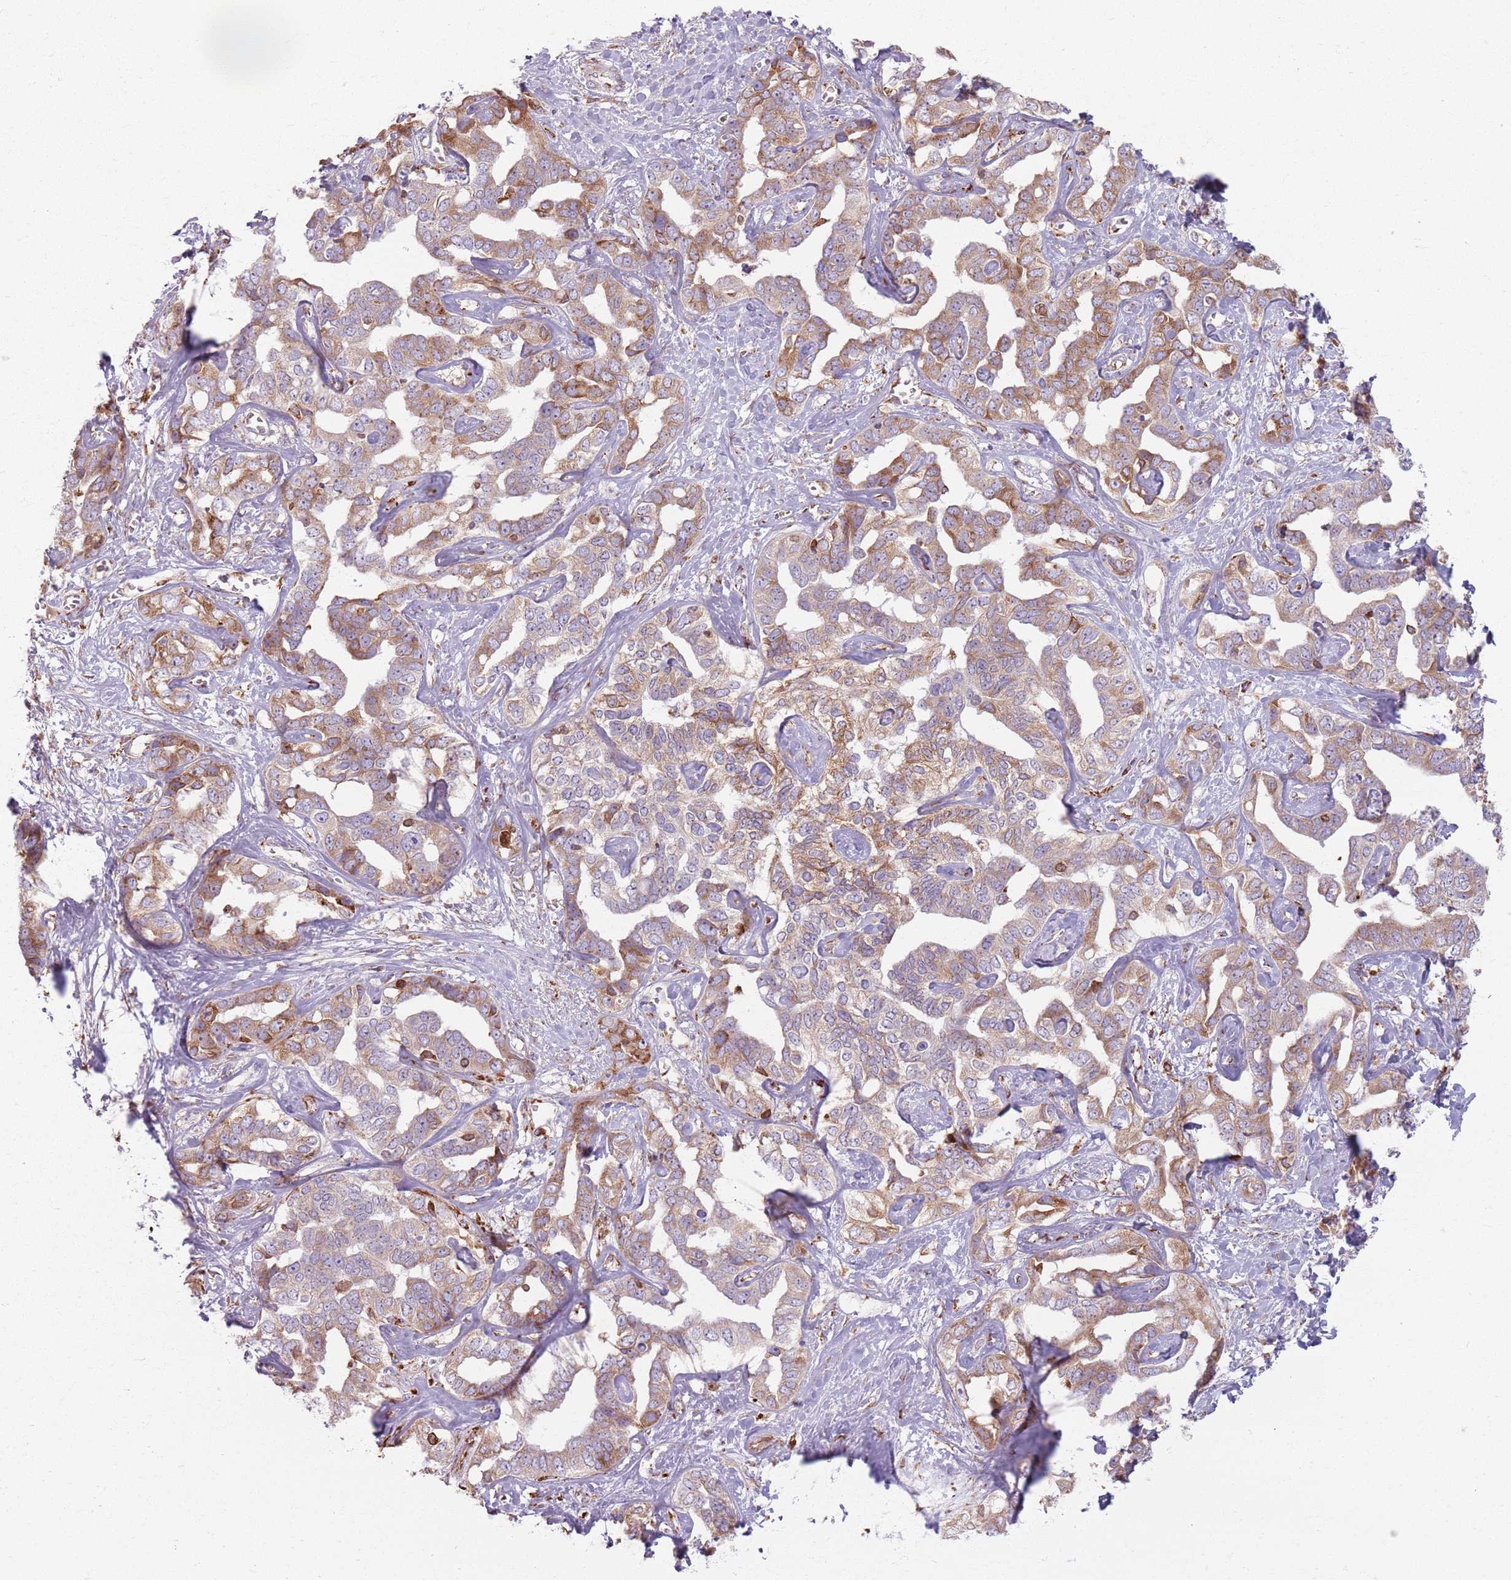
{"staining": {"intensity": "moderate", "quantity": "25%-75%", "location": "cytoplasmic/membranous"}, "tissue": "liver cancer", "cell_type": "Tumor cells", "image_type": "cancer", "snomed": [{"axis": "morphology", "description": "Cholangiocarcinoma"}, {"axis": "topography", "description": "Liver"}], "caption": "This histopathology image reveals immunohistochemistry (IHC) staining of liver cholangiocarcinoma, with medium moderate cytoplasmic/membranous expression in about 25%-75% of tumor cells.", "gene": "COLGALT1", "patient": {"sex": "male", "age": 59}}